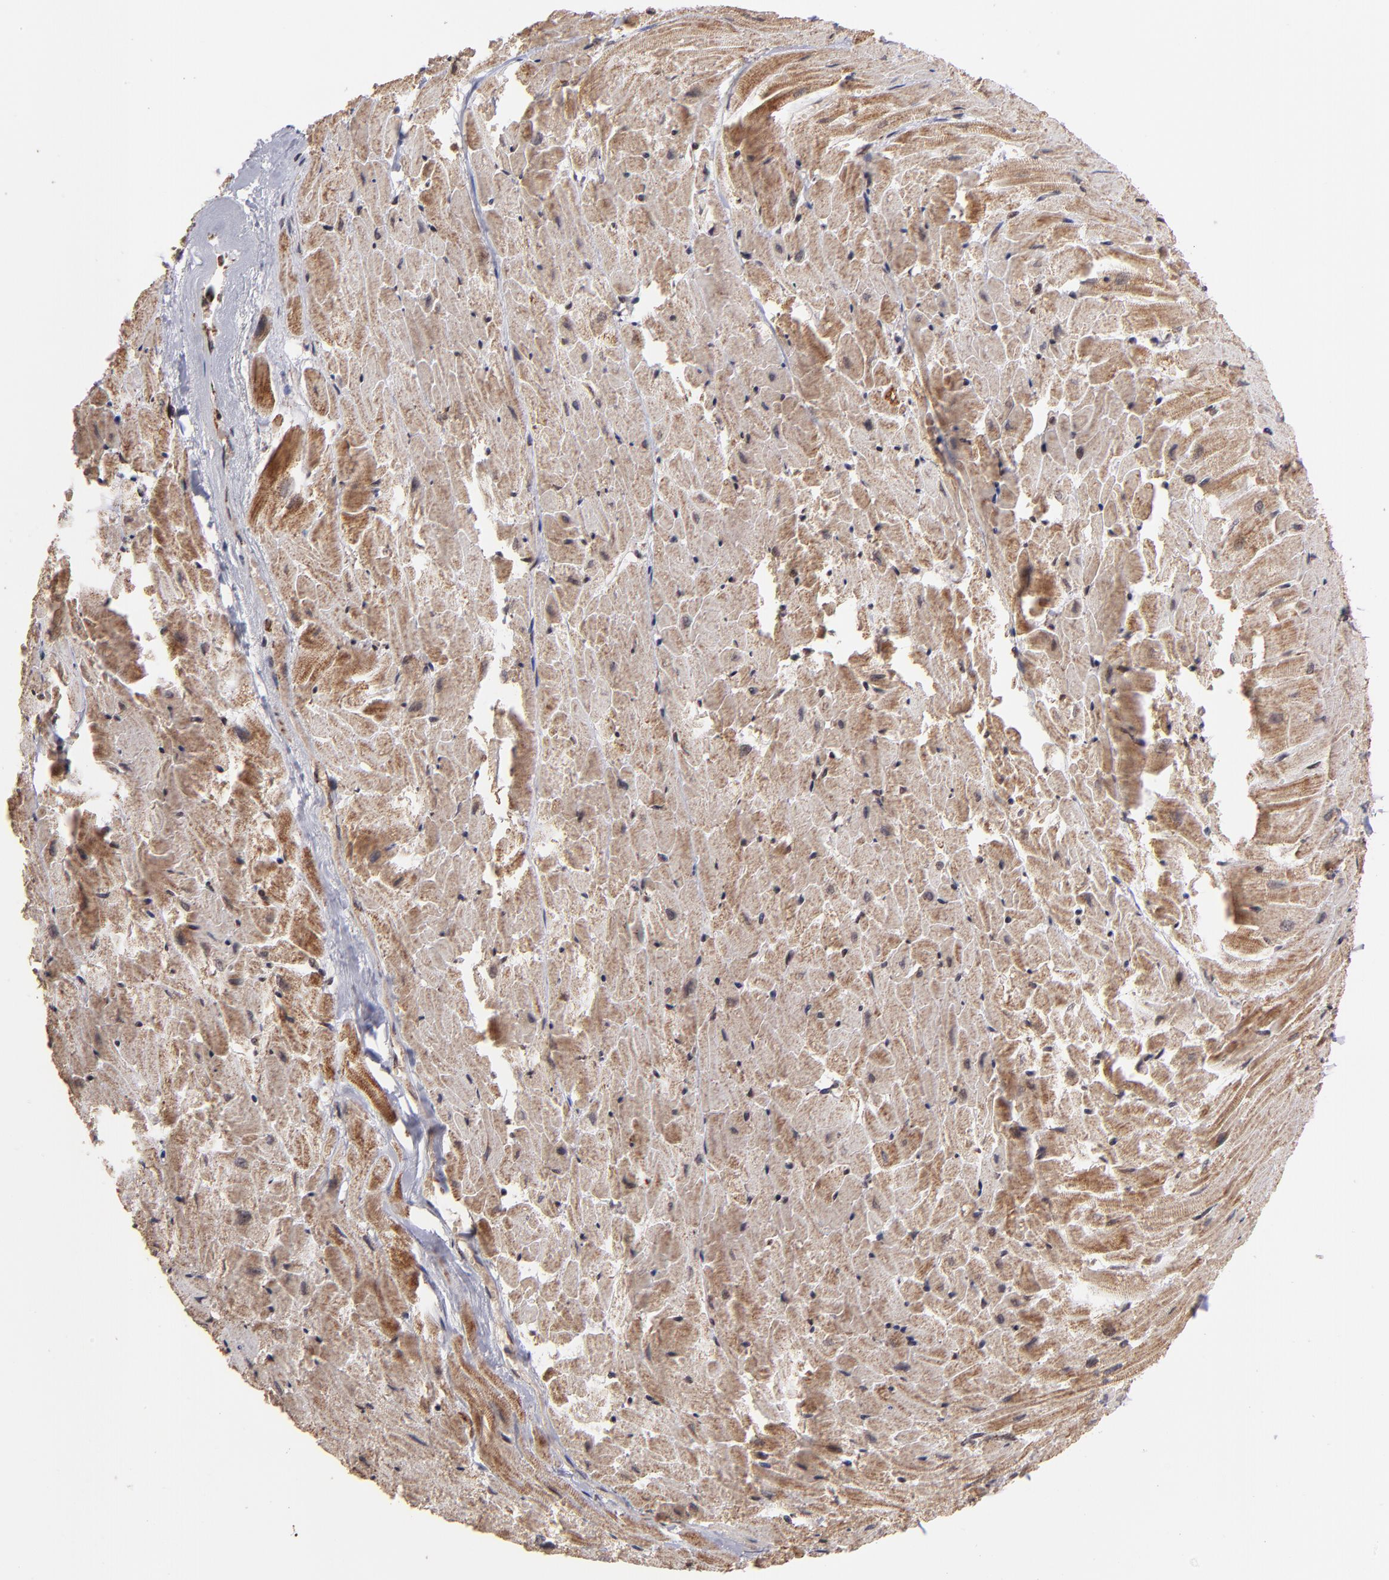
{"staining": {"intensity": "moderate", "quantity": ">75%", "location": "cytoplasmic/membranous"}, "tissue": "heart muscle", "cell_type": "Cardiomyocytes", "image_type": "normal", "snomed": [{"axis": "morphology", "description": "Normal tissue, NOS"}, {"axis": "topography", "description": "Heart"}], "caption": "The immunohistochemical stain highlights moderate cytoplasmic/membranous positivity in cardiomyocytes of benign heart muscle. The protein is stained brown, and the nuclei are stained in blue (DAB (3,3'-diaminobenzidine) IHC with brightfield microscopy, high magnification).", "gene": "TOP1MT", "patient": {"sex": "female", "age": 19}}